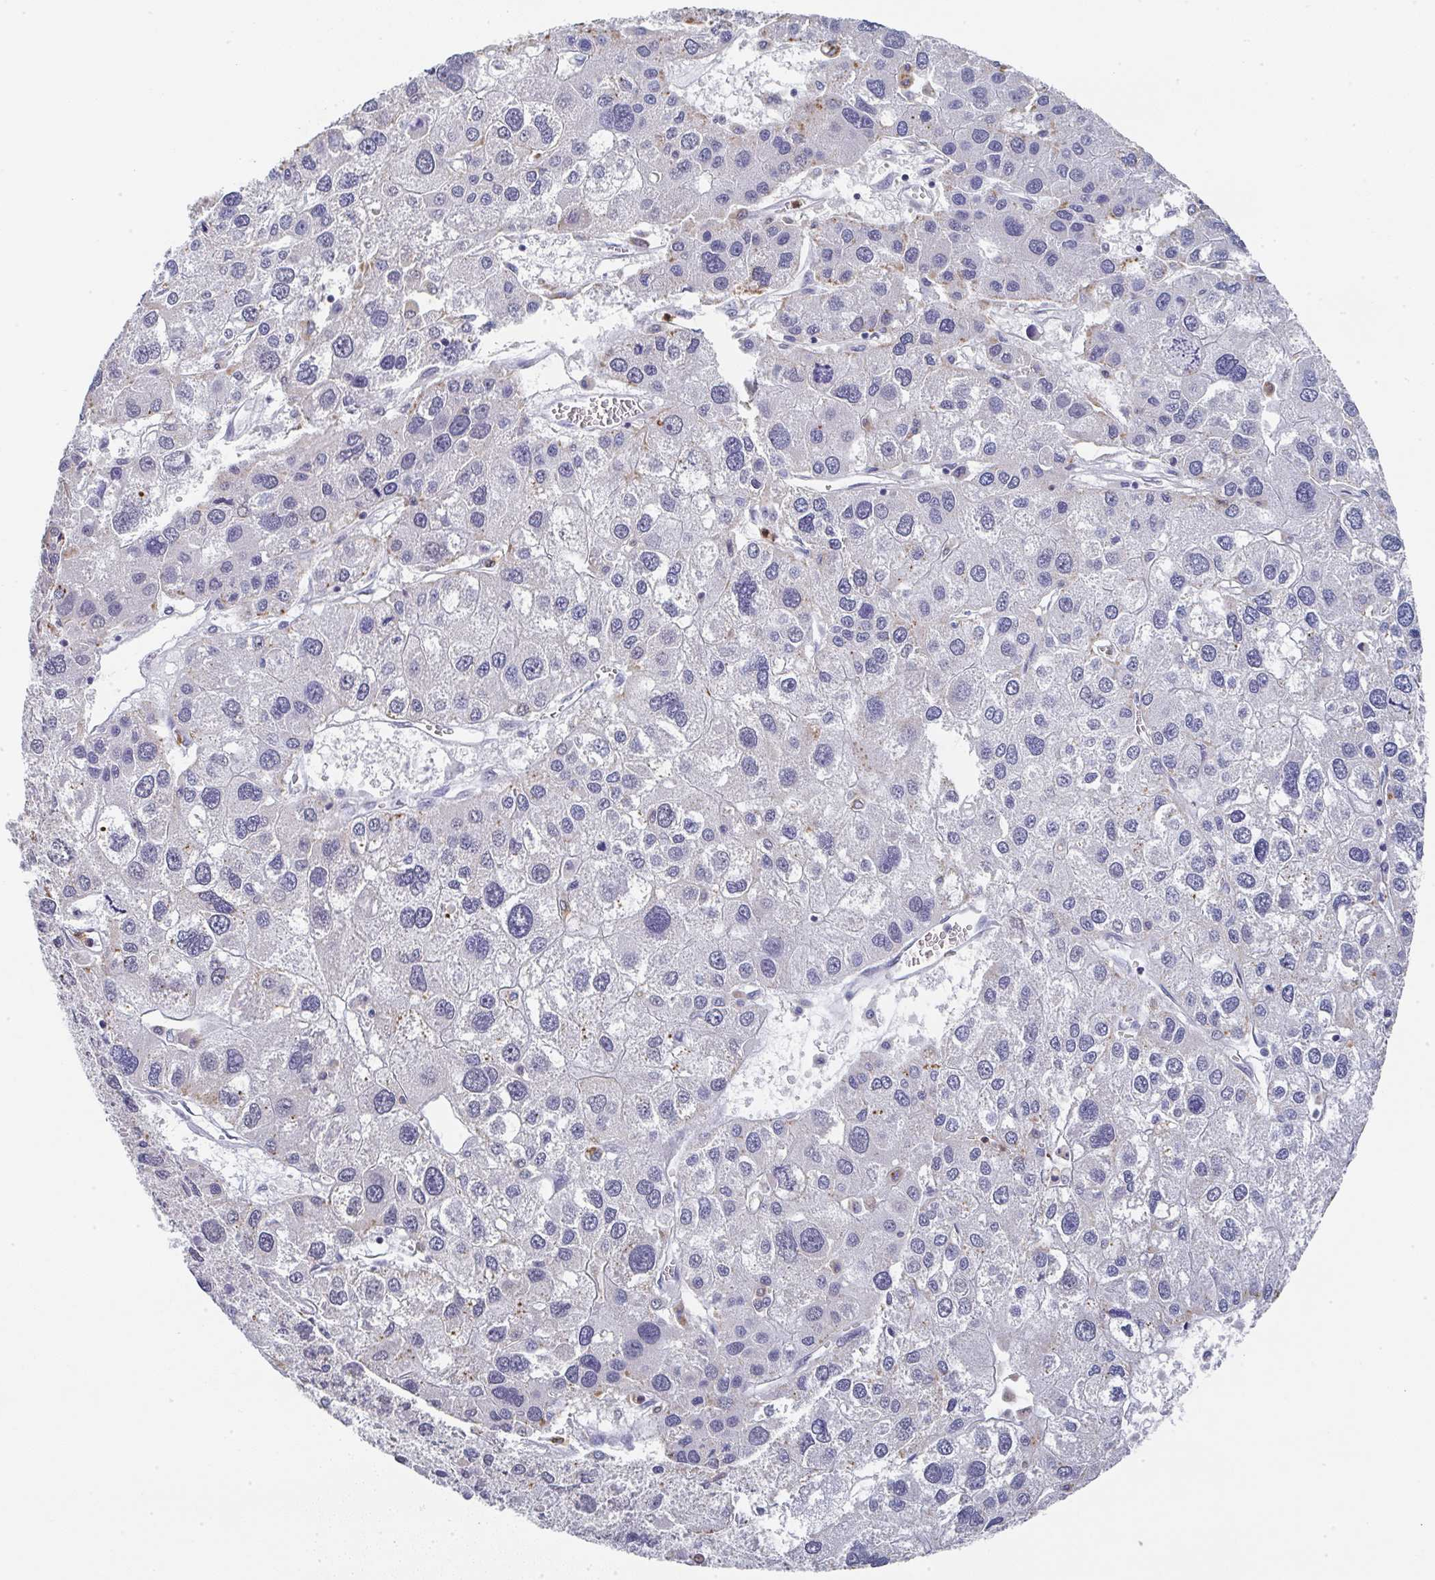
{"staining": {"intensity": "negative", "quantity": "none", "location": "none"}, "tissue": "liver cancer", "cell_type": "Tumor cells", "image_type": "cancer", "snomed": [{"axis": "morphology", "description": "Carcinoma, Hepatocellular, NOS"}, {"axis": "topography", "description": "Liver"}], "caption": "IHC of human liver hepatocellular carcinoma exhibits no positivity in tumor cells.", "gene": "NCF1", "patient": {"sex": "male", "age": 73}}